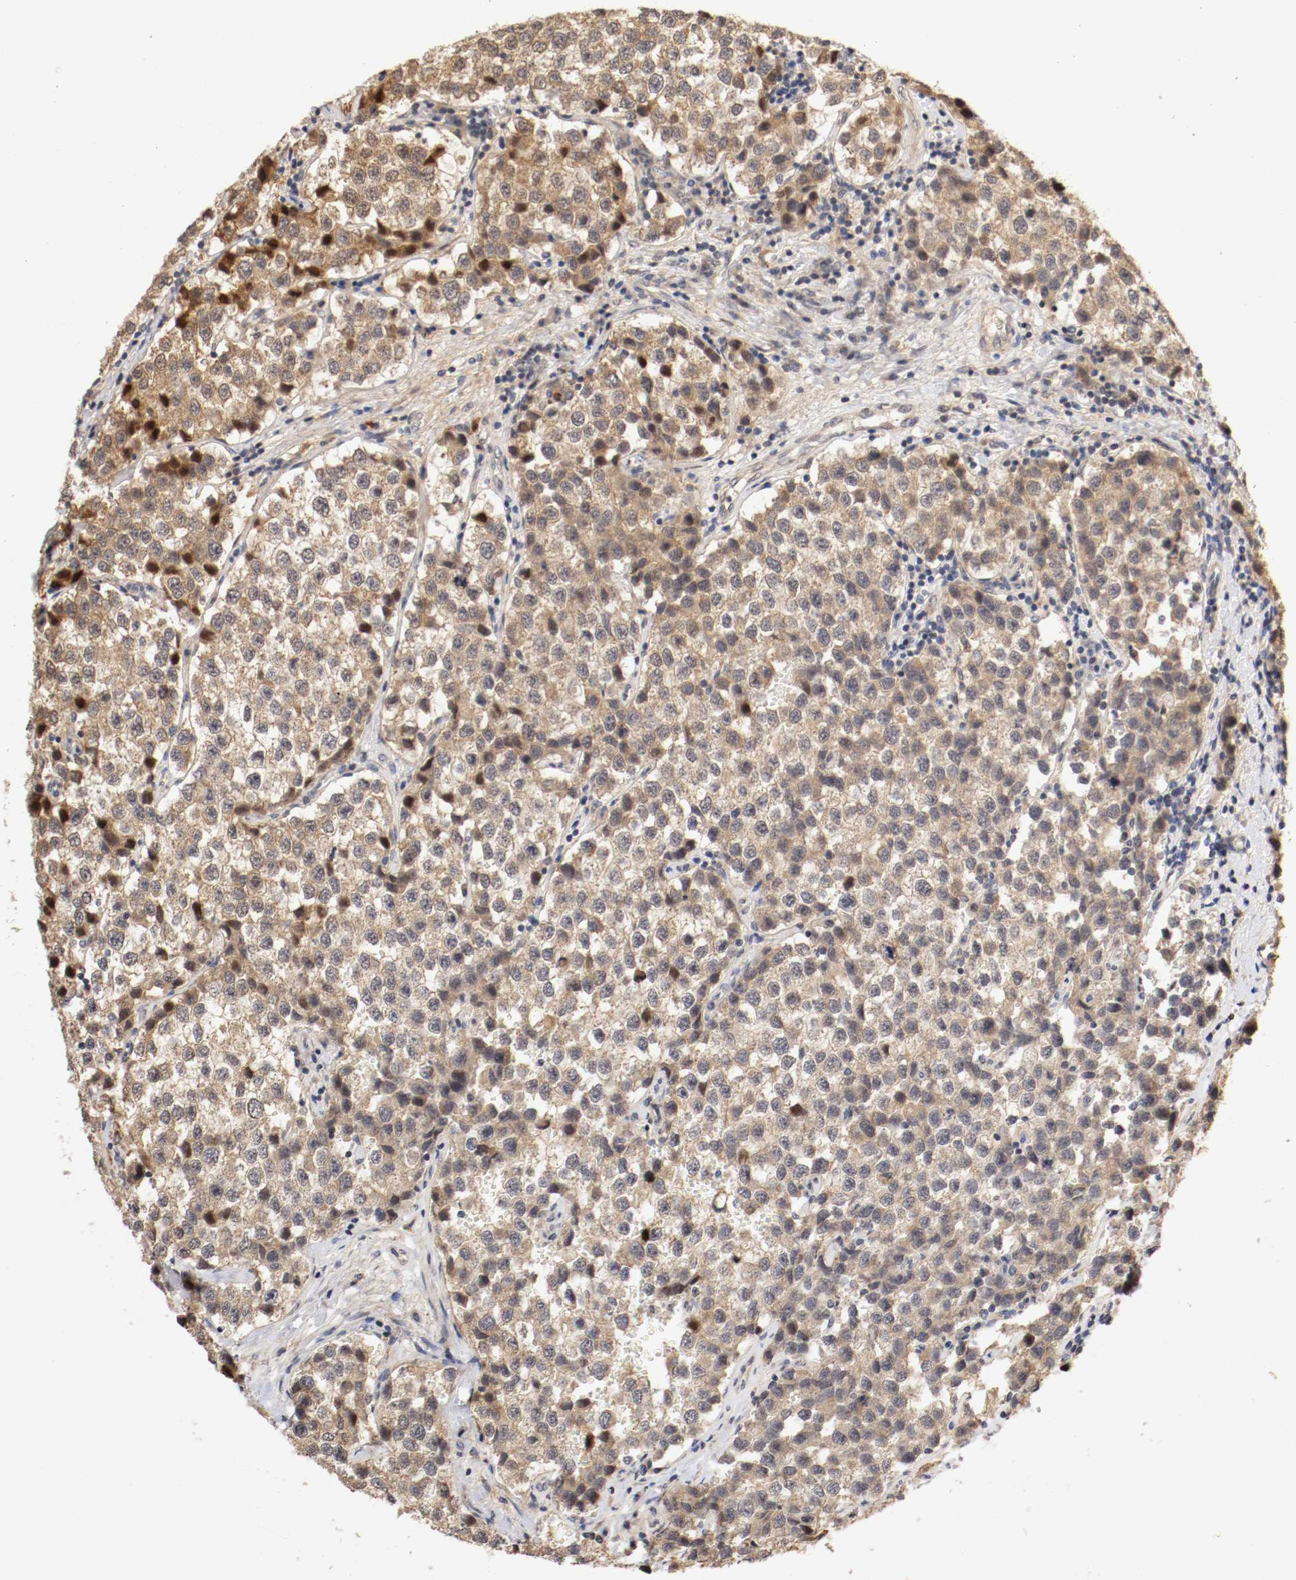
{"staining": {"intensity": "moderate", "quantity": "25%-75%", "location": "cytoplasmic/membranous,nuclear"}, "tissue": "testis cancer", "cell_type": "Tumor cells", "image_type": "cancer", "snomed": [{"axis": "morphology", "description": "Seminoma, NOS"}, {"axis": "topography", "description": "Testis"}], "caption": "The histopathology image exhibits a brown stain indicating the presence of a protein in the cytoplasmic/membranous and nuclear of tumor cells in testis cancer (seminoma).", "gene": "TNFRSF1B", "patient": {"sex": "male", "age": 39}}